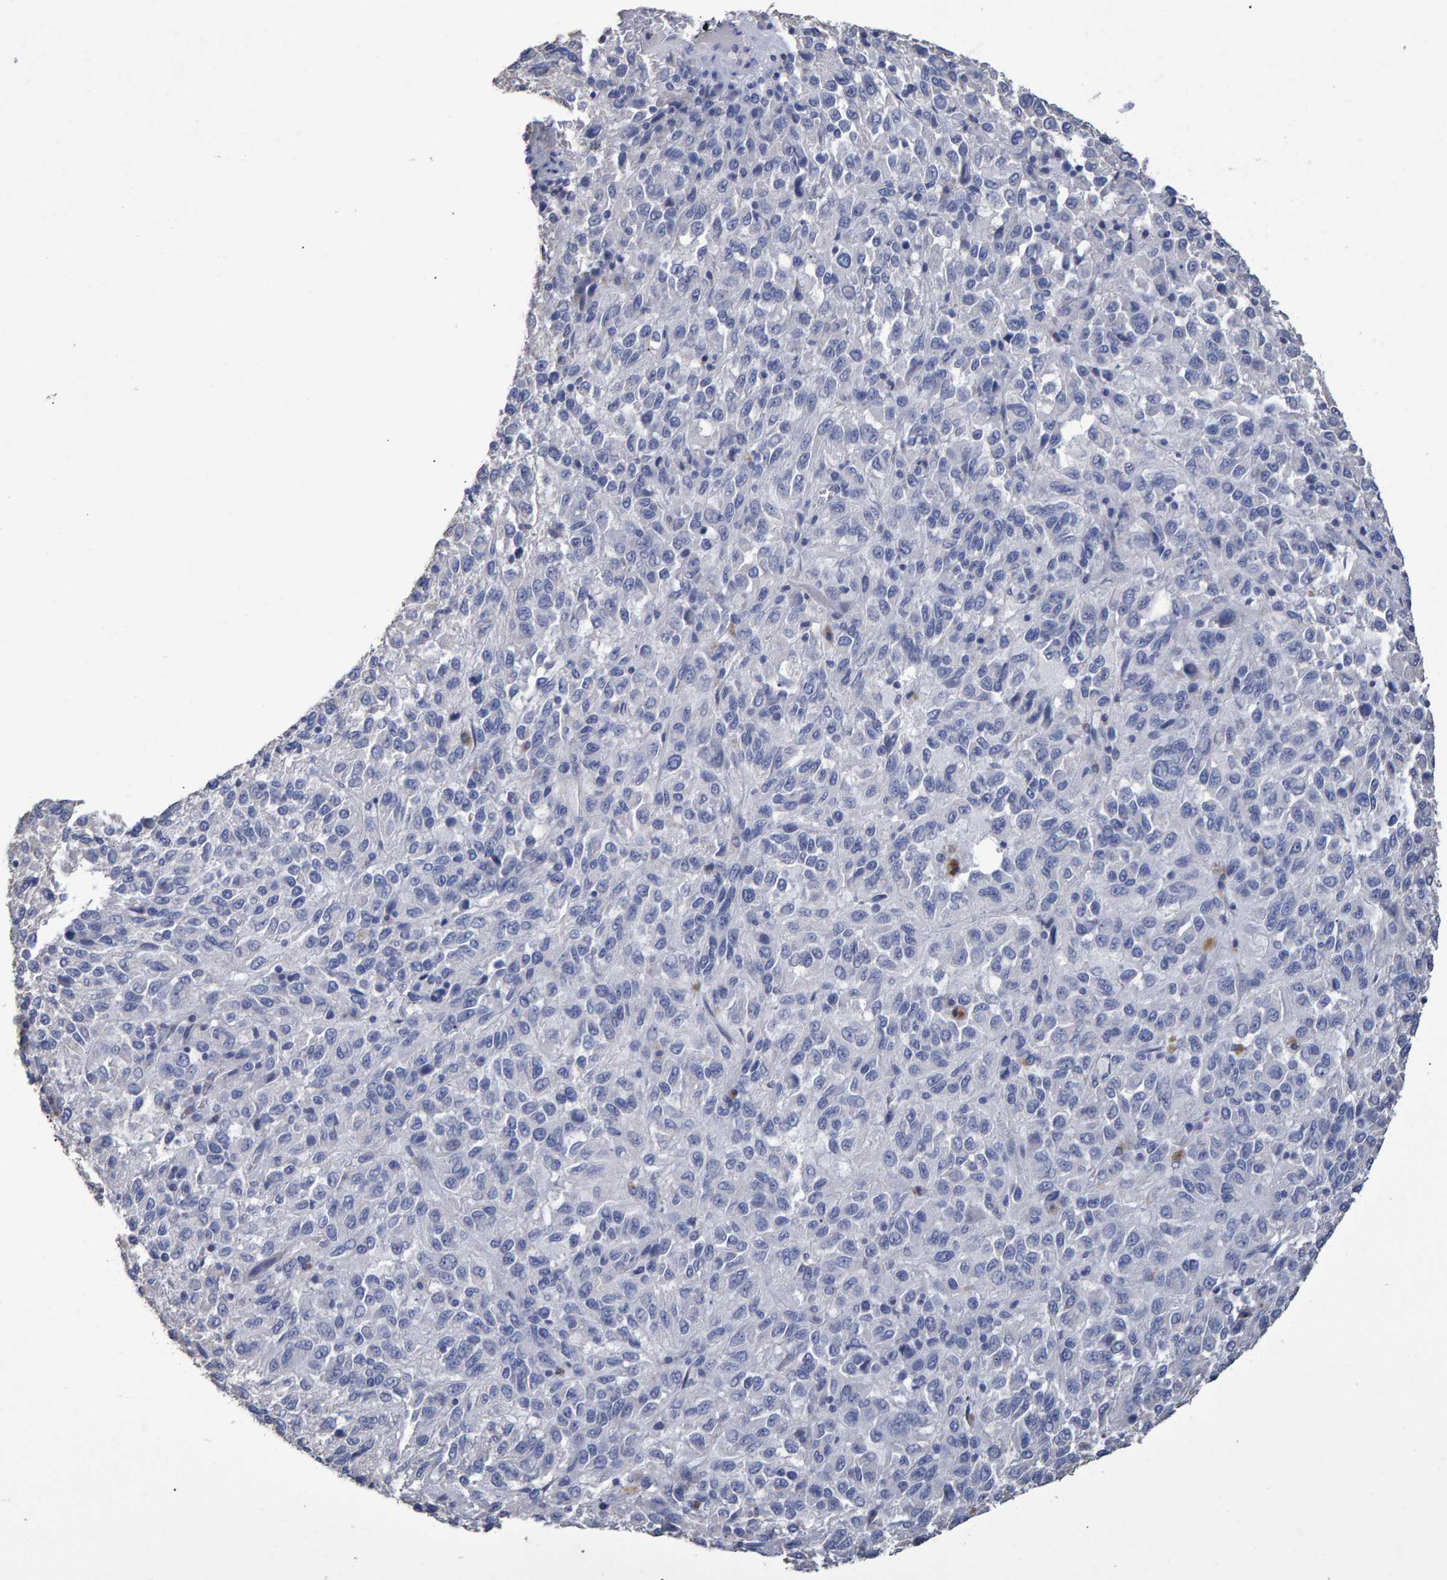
{"staining": {"intensity": "negative", "quantity": "none", "location": "none"}, "tissue": "melanoma", "cell_type": "Tumor cells", "image_type": "cancer", "snomed": [{"axis": "morphology", "description": "Malignant melanoma, Metastatic site"}, {"axis": "topography", "description": "Lung"}], "caption": "Tumor cells show no significant expression in melanoma.", "gene": "HEMGN", "patient": {"sex": "male", "age": 64}}